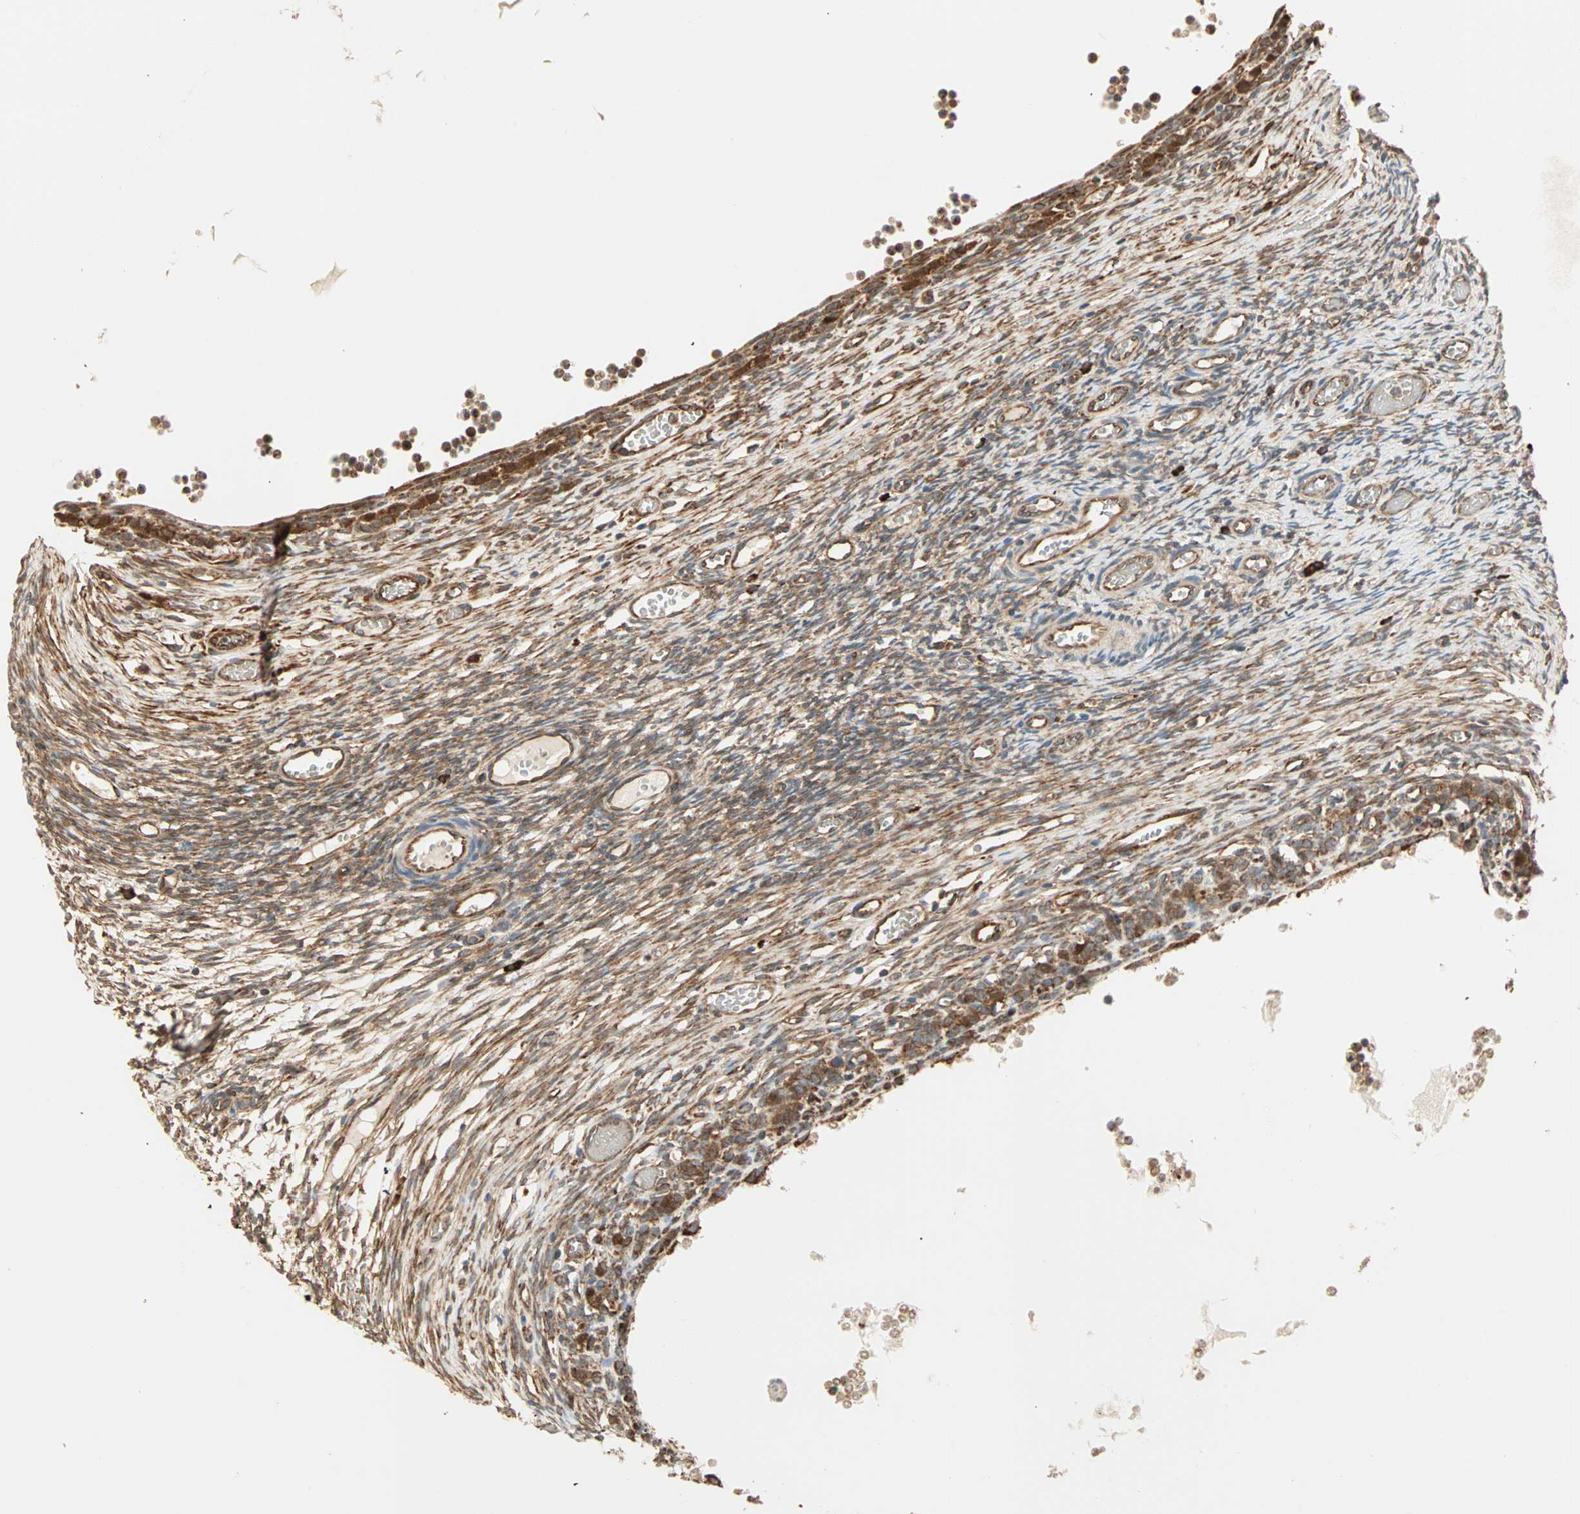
{"staining": {"intensity": "moderate", "quantity": ">75%", "location": "cytoplasmic/membranous"}, "tissue": "ovary", "cell_type": "Ovarian stroma cells", "image_type": "normal", "snomed": [{"axis": "morphology", "description": "Normal tissue, NOS"}, {"axis": "topography", "description": "Ovary"}], "caption": "Immunohistochemical staining of normal human ovary reveals medium levels of moderate cytoplasmic/membranous positivity in about >75% of ovarian stroma cells.", "gene": "P4HA1", "patient": {"sex": "female", "age": 35}}